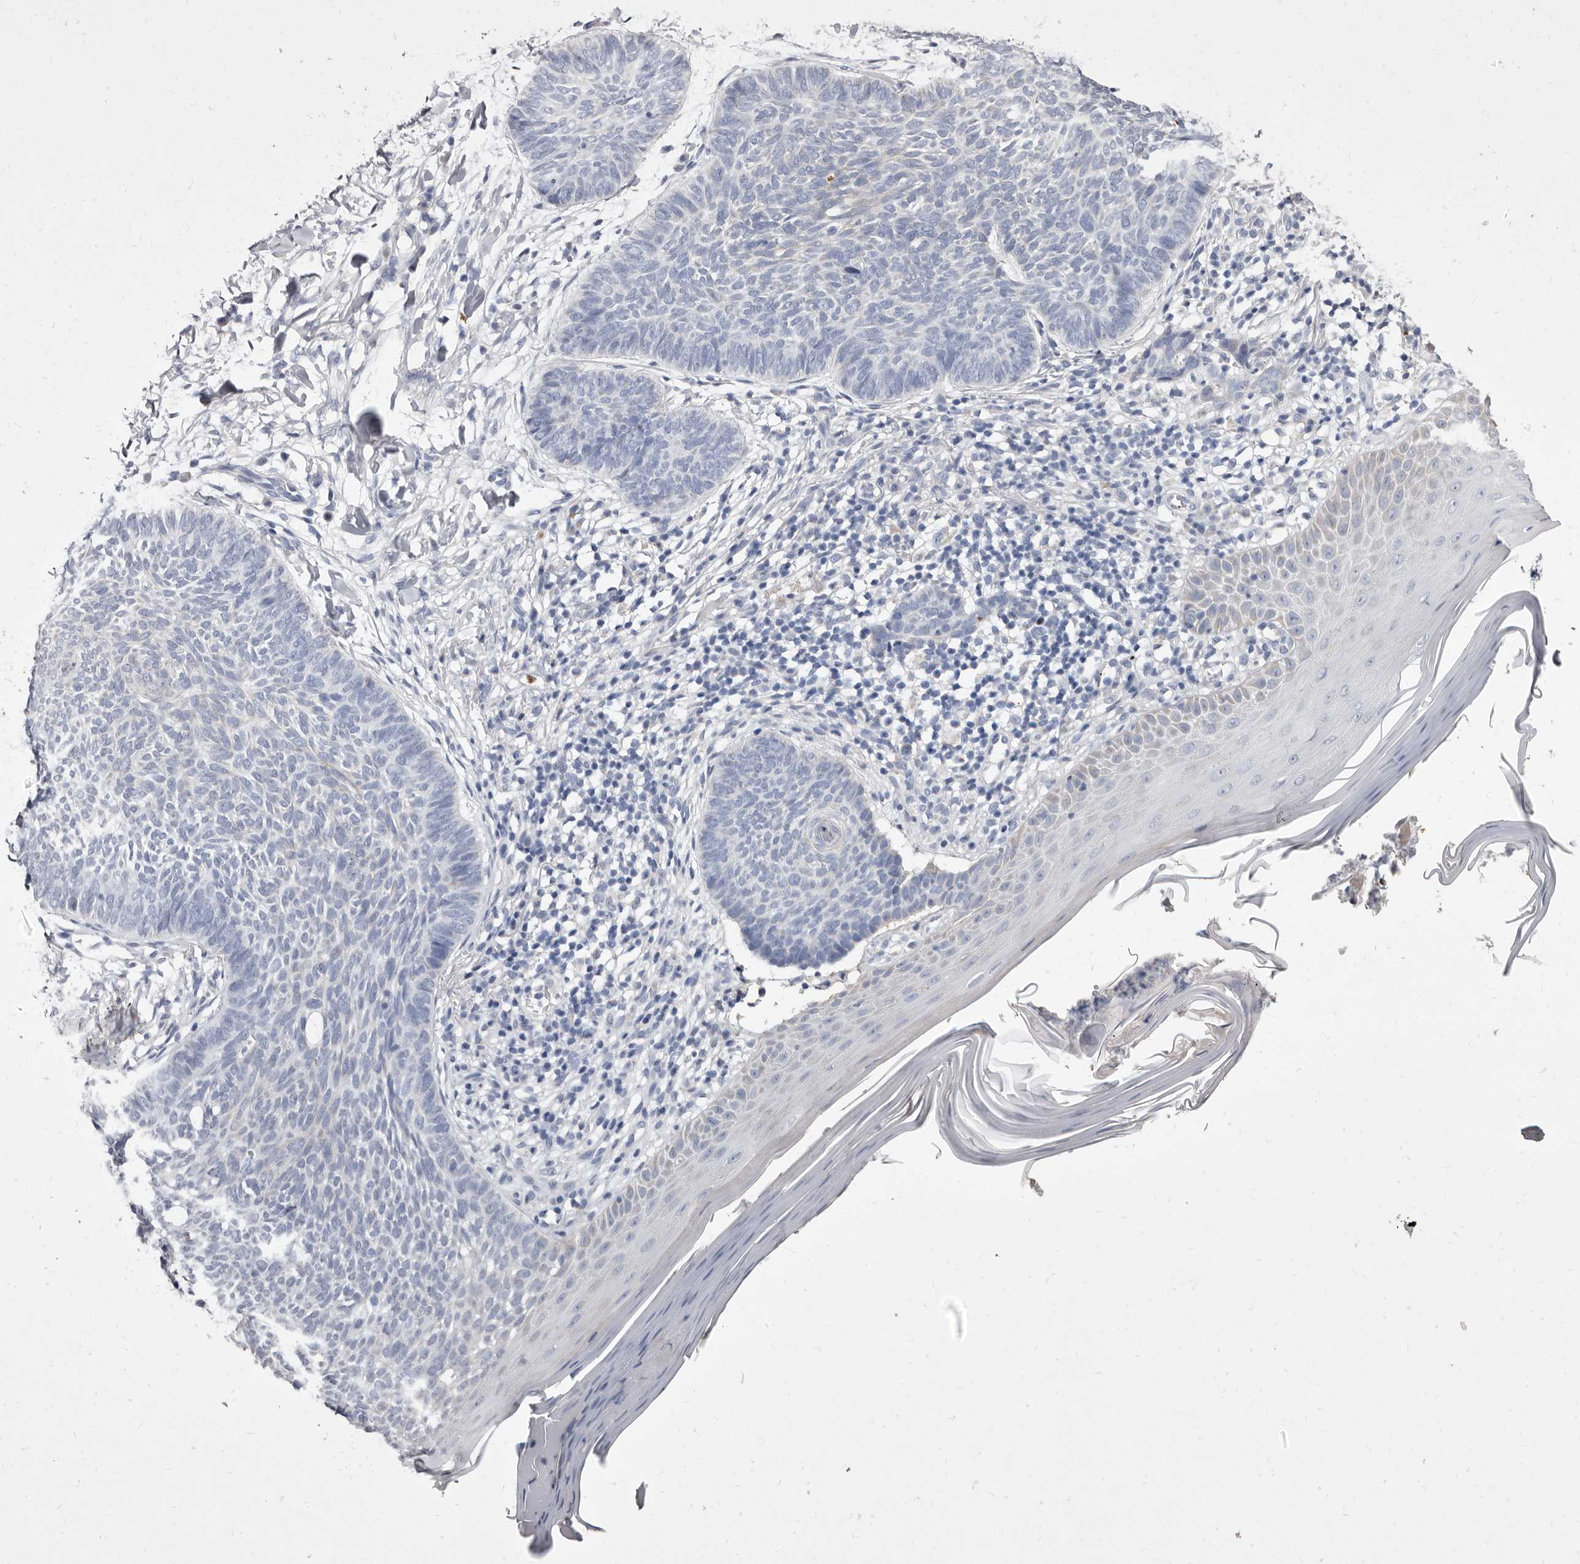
{"staining": {"intensity": "negative", "quantity": "none", "location": "none"}, "tissue": "skin cancer", "cell_type": "Tumor cells", "image_type": "cancer", "snomed": [{"axis": "morphology", "description": "Normal tissue, NOS"}, {"axis": "morphology", "description": "Basal cell carcinoma"}, {"axis": "topography", "description": "Skin"}], "caption": "IHC of human skin basal cell carcinoma exhibits no expression in tumor cells.", "gene": "CYP2E1", "patient": {"sex": "male", "age": 50}}